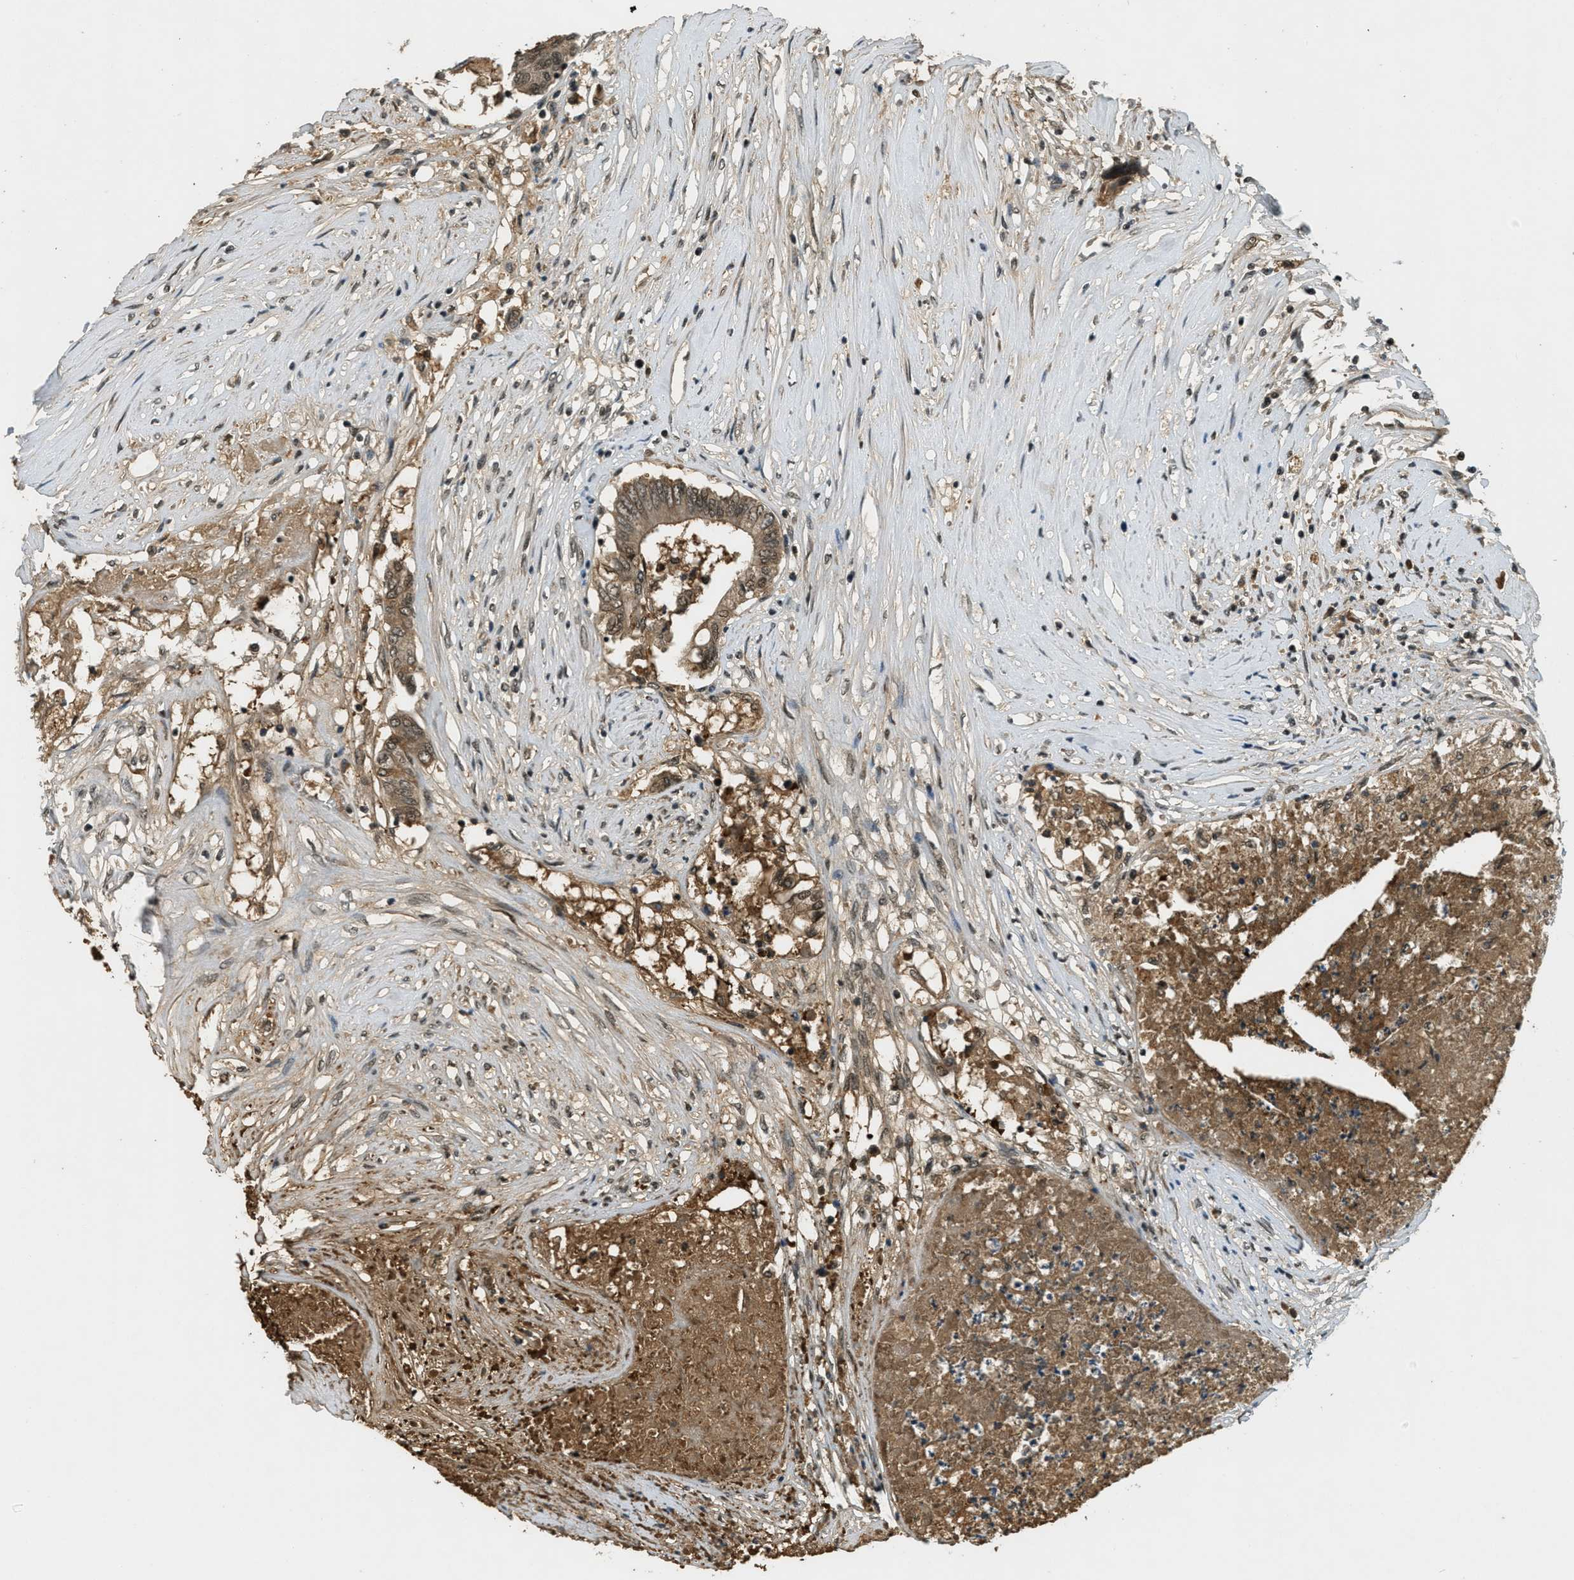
{"staining": {"intensity": "moderate", "quantity": ">75%", "location": "cytoplasmic/membranous,nuclear"}, "tissue": "colorectal cancer", "cell_type": "Tumor cells", "image_type": "cancer", "snomed": [{"axis": "morphology", "description": "Adenocarcinoma, NOS"}, {"axis": "topography", "description": "Rectum"}], "caption": "This is a histology image of immunohistochemistry staining of colorectal cancer, which shows moderate staining in the cytoplasmic/membranous and nuclear of tumor cells.", "gene": "ZNF148", "patient": {"sex": "male", "age": 63}}